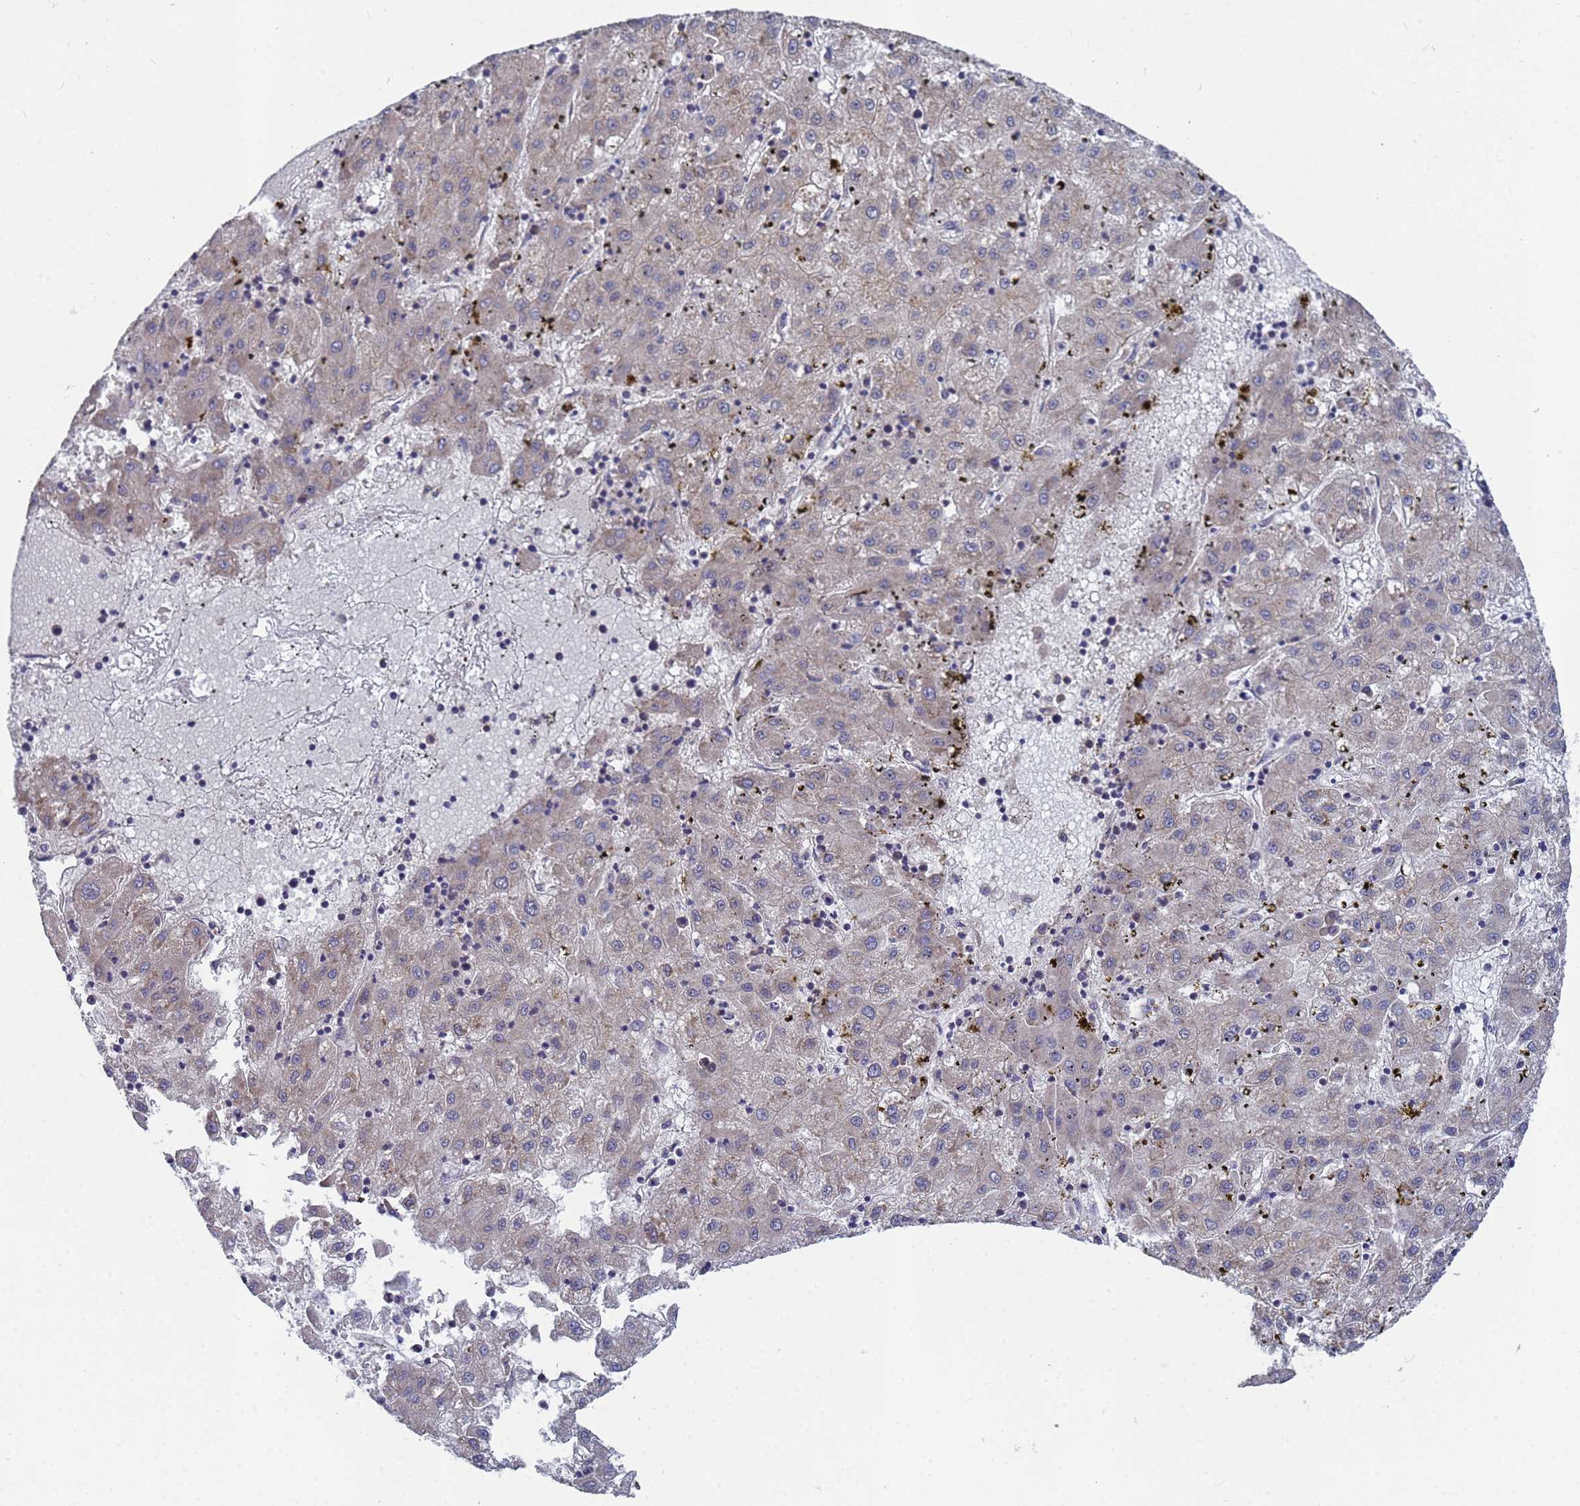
{"staining": {"intensity": "weak", "quantity": "<25%", "location": "cytoplasmic/membranous"}, "tissue": "liver cancer", "cell_type": "Tumor cells", "image_type": "cancer", "snomed": [{"axis": "morphology", "description": "Carcinoma, Hepatocellular, NOS"}, {"axis": "topography", "description": "Liver"}], "caption": "This image is of liver cancer stained with immunohistochemistry to label a protein in brown with the nuclei are counter-stained blue. There is no staining in tumor cells.", "gene": "ALS2CL", "patient": {"sex": "male", "age": 72}}